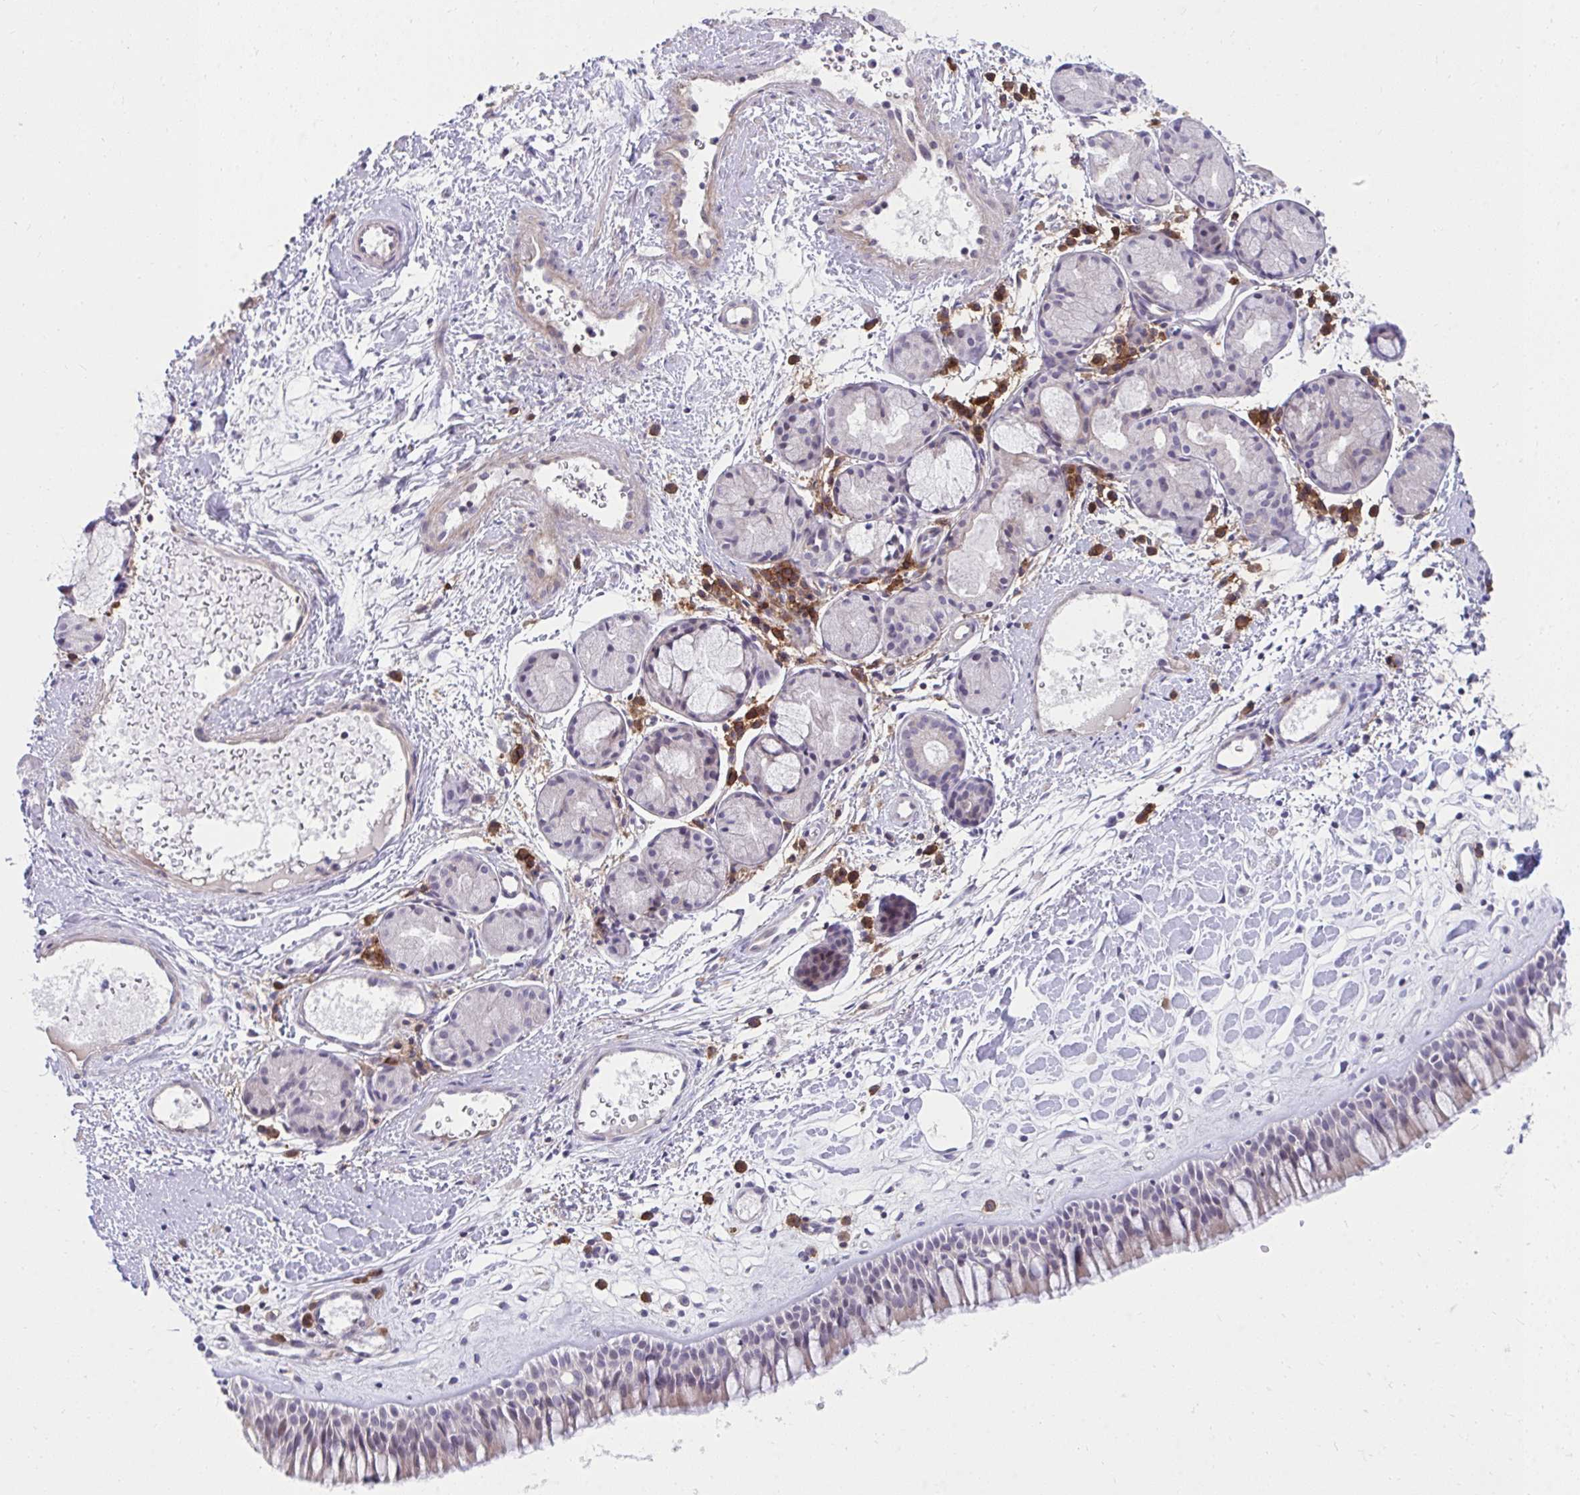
{"staining": {"intensity": "weak", "quantity": "25%-75%", "location": "cytoplasmic/membranous"}, "tissue": "nasopharynx", "cell_type": "Respiratory epithelial cells", "image_type": "normal", "snomed": [{"axis": "morphology", "description": "Normal tissue, NOS"}, {"axis": "topography", "description": "Nasopharynx"}], "caption": "A brown stain labels weak cytoplasmic/membranous positivity of a protein in respiratory epithelial cells of benign nasopharynx. (DAB (3,3'-diaminobenzidine) IHC with brightfield microscopy, high magnification).", "gene": "SLAMF7", "patient": {"sex": "male", "age": 65}}